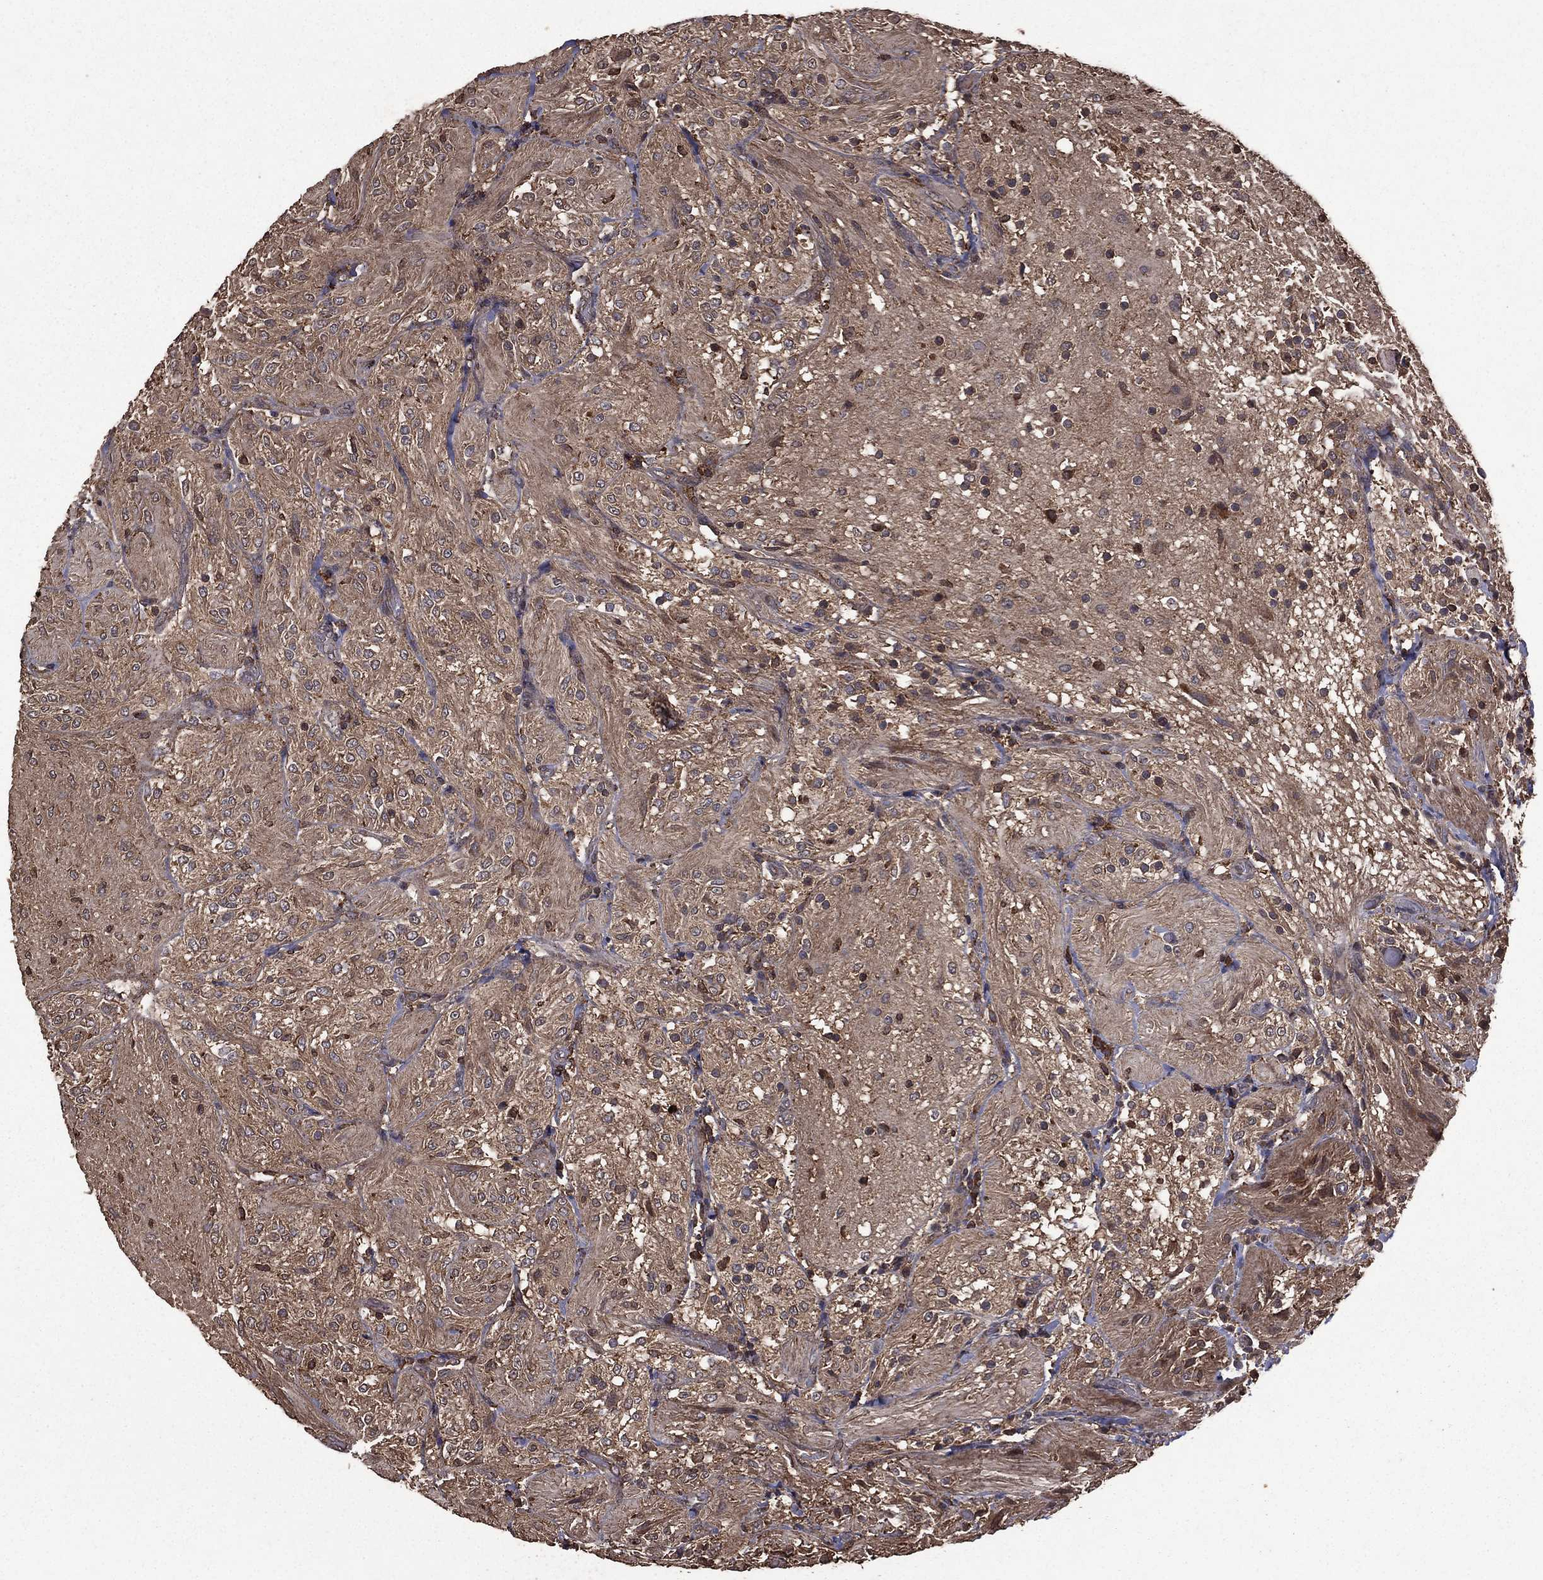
{"staining": {"intensity": "negative", "quantity": "none", "location": "none"}, "tissue": "glioma", "cell_type": "Tumor cells", "image_type": "cancer", "snomed": [{"axis": "morphology", "description": "Glioma, malignant, Low grade"}, {"axis": "topography", "description": "Brain"}], "caption": "Immunohistochemistry photomicrograph of glioma stained for a protein (brown), which displays no positivity in tumor cells. (DAB immunohistochemistry (IHC) visualized using brightfield microscopy, high magnification).", "gene": "BIRC6", "patient": {"sex": "male", "age": 3}}